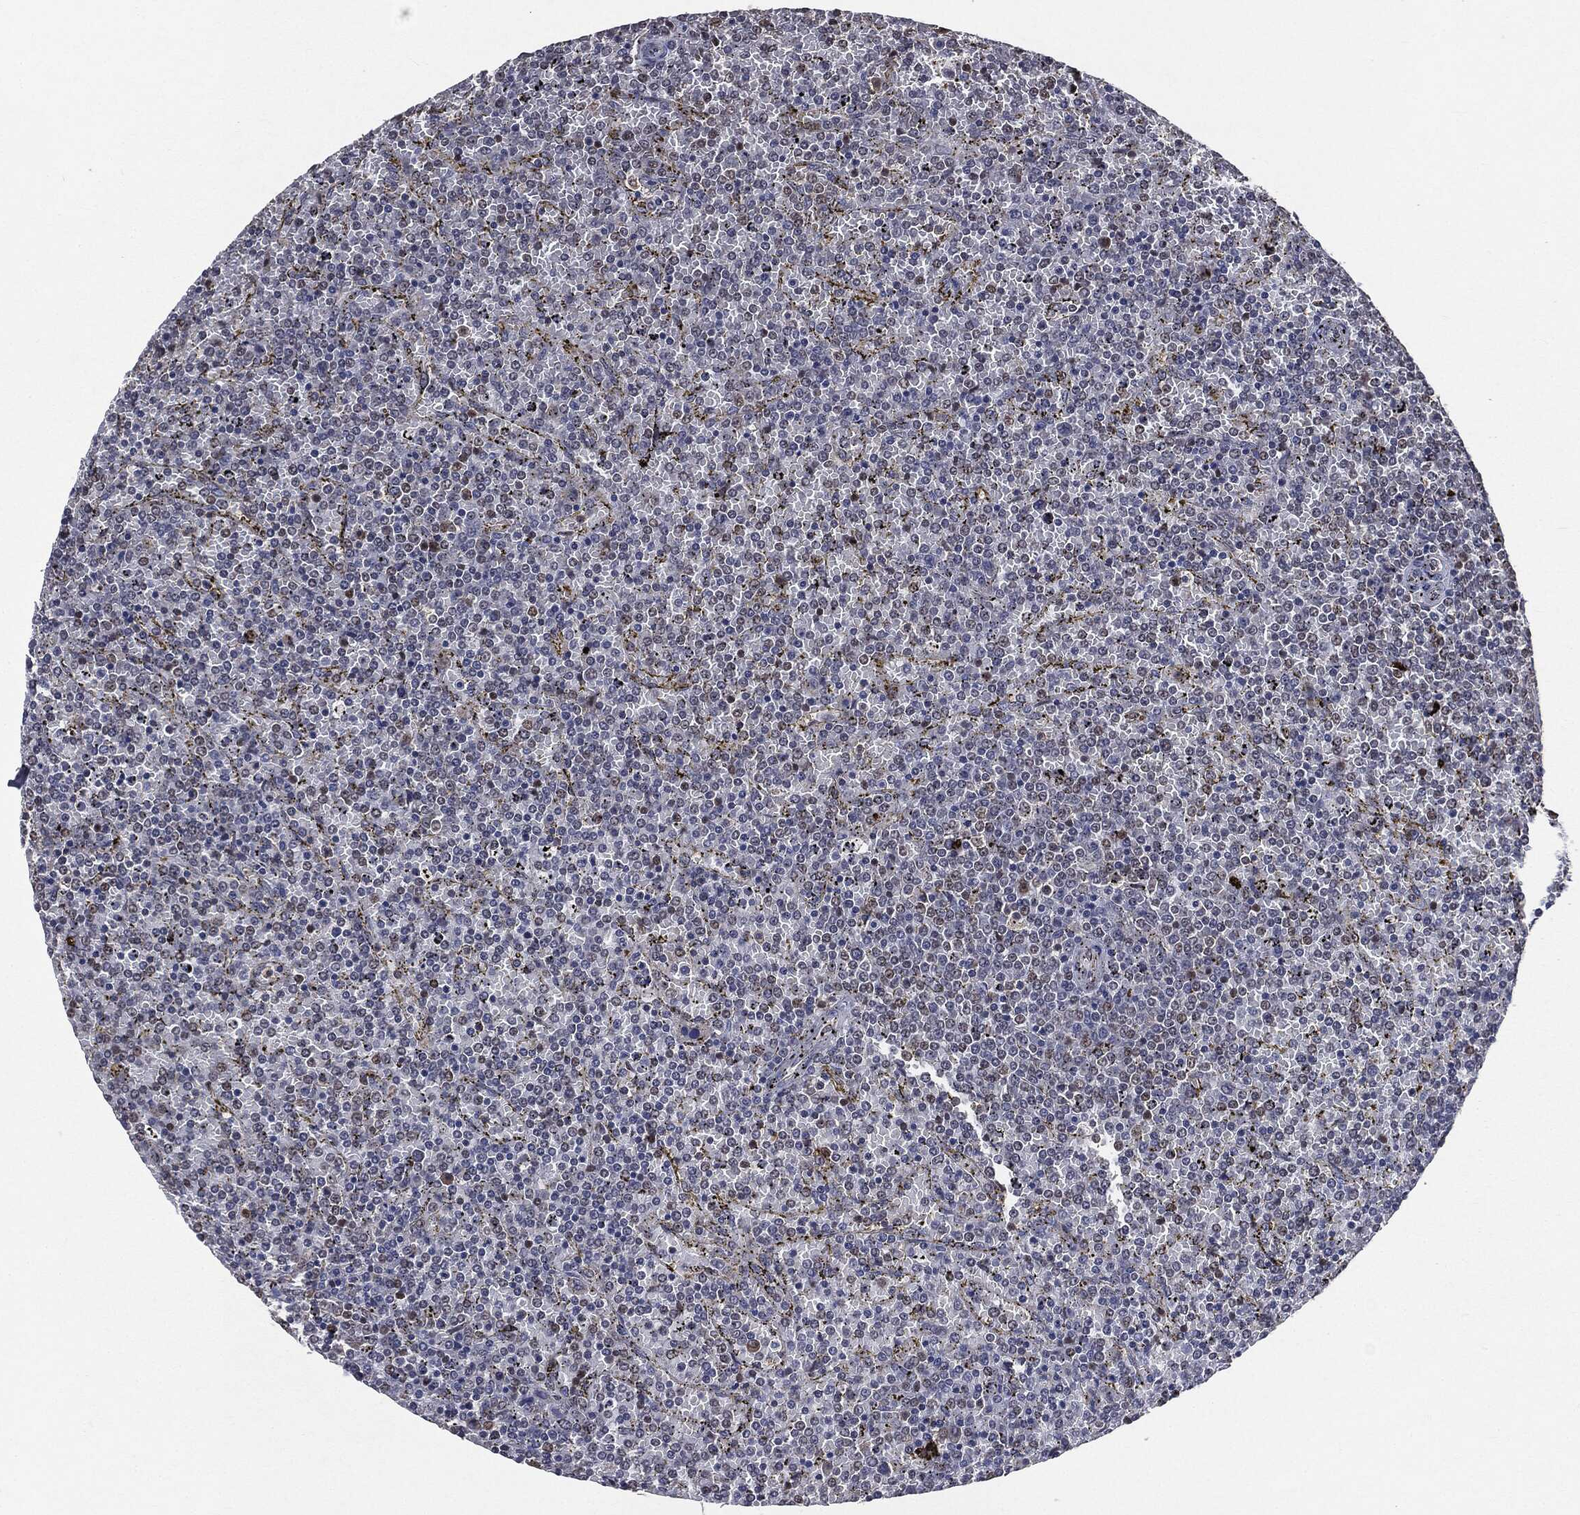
{"staining": {"intensity": "negative", "quantity": "none", "location": "none"}, "tissue": "lymphoma", "cell_type": "Tumor cells", "image_type": "cancer", "snomed": [{"axis": "morphology", "description": "Malignant lymphoma, non-Hodgkin's type, Low grade"}, {"axis": "topography", "description": "Spleen"}], "caption": "A histopathology image of human lymphoma is negative for staining in tumor cells. (DAB immunohistochemistry visualized using brightfield microscopy, high magnification).", "gene": "SHLD2", "patient": {"sex": "female", "age": 77}}